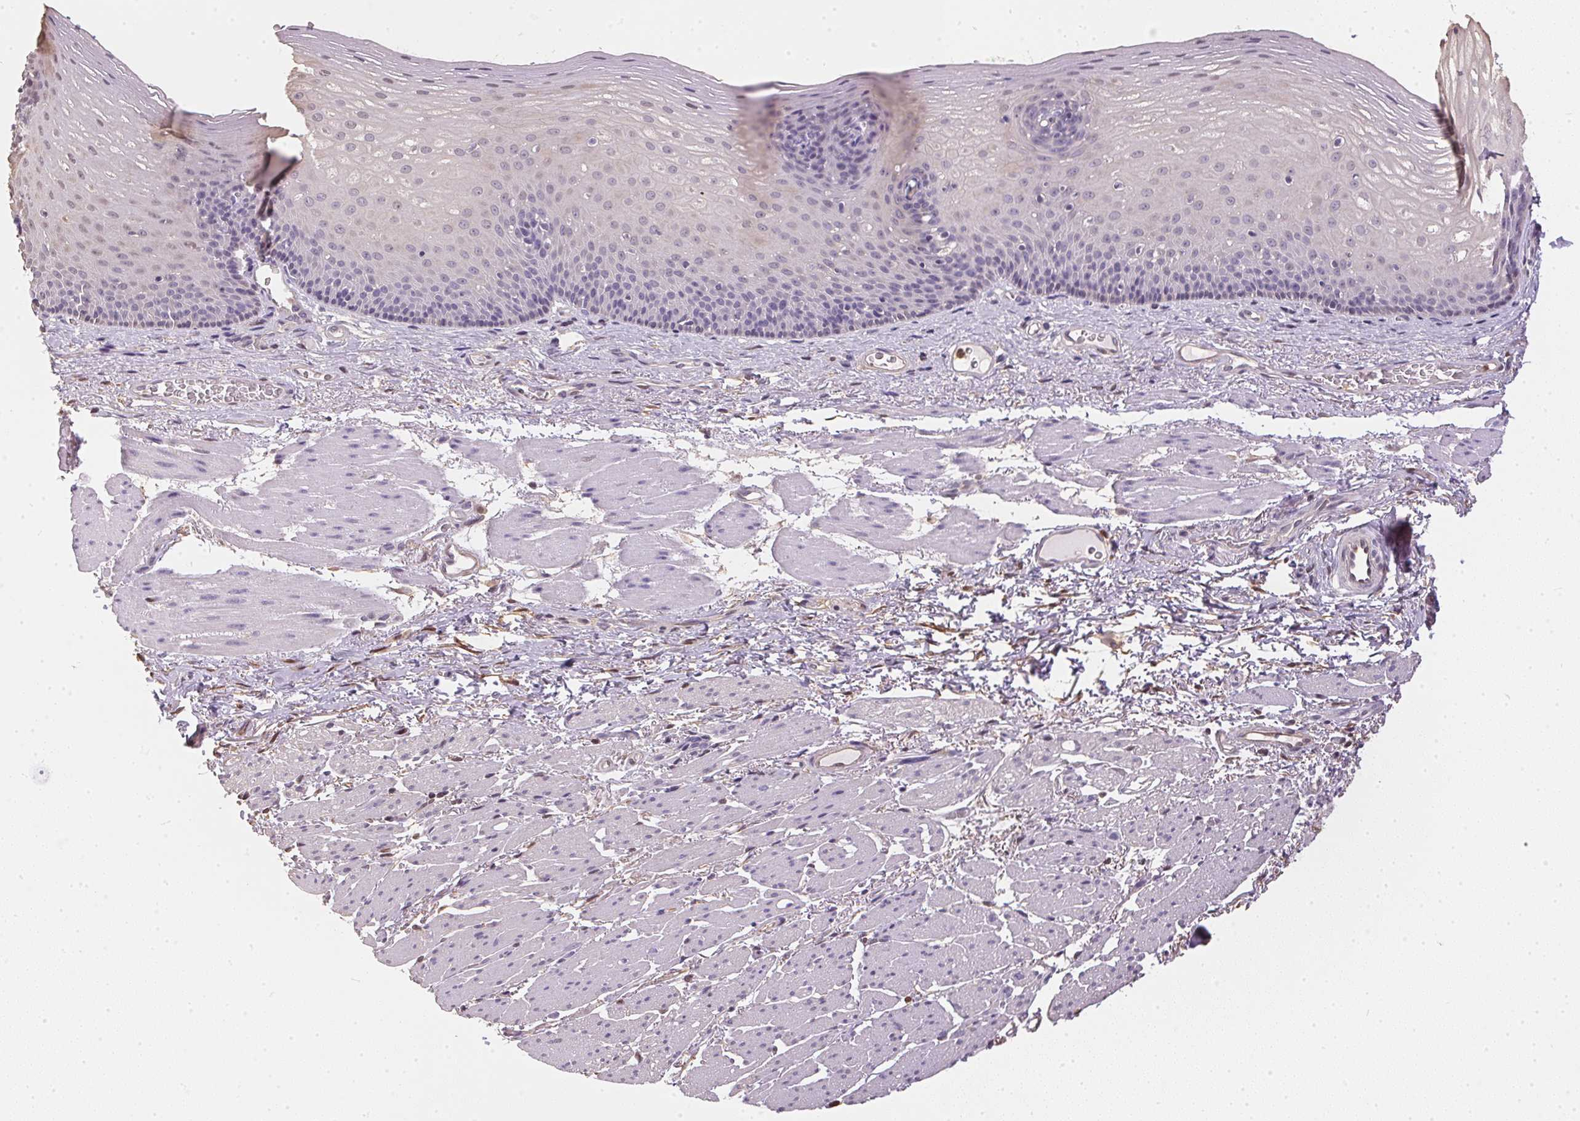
{"staining": {"intensity": "negative", "quantity": "none", "location": "none"}, "tissue": "esophagus", "cell_type": "Squamous epithelial cells", "image_type": "normal", "snomed": [{"axis": "morphology", "description": "Normal tissue, NOS"}, {"axis": "topography", "description": "Esophagus"}], "caption": "Histopathology image shows no significant protein positivity in squamous epithelial cells of benign esophagus.", "gene": "S100A3", "patient": {"sex": "male", "age": 76}}